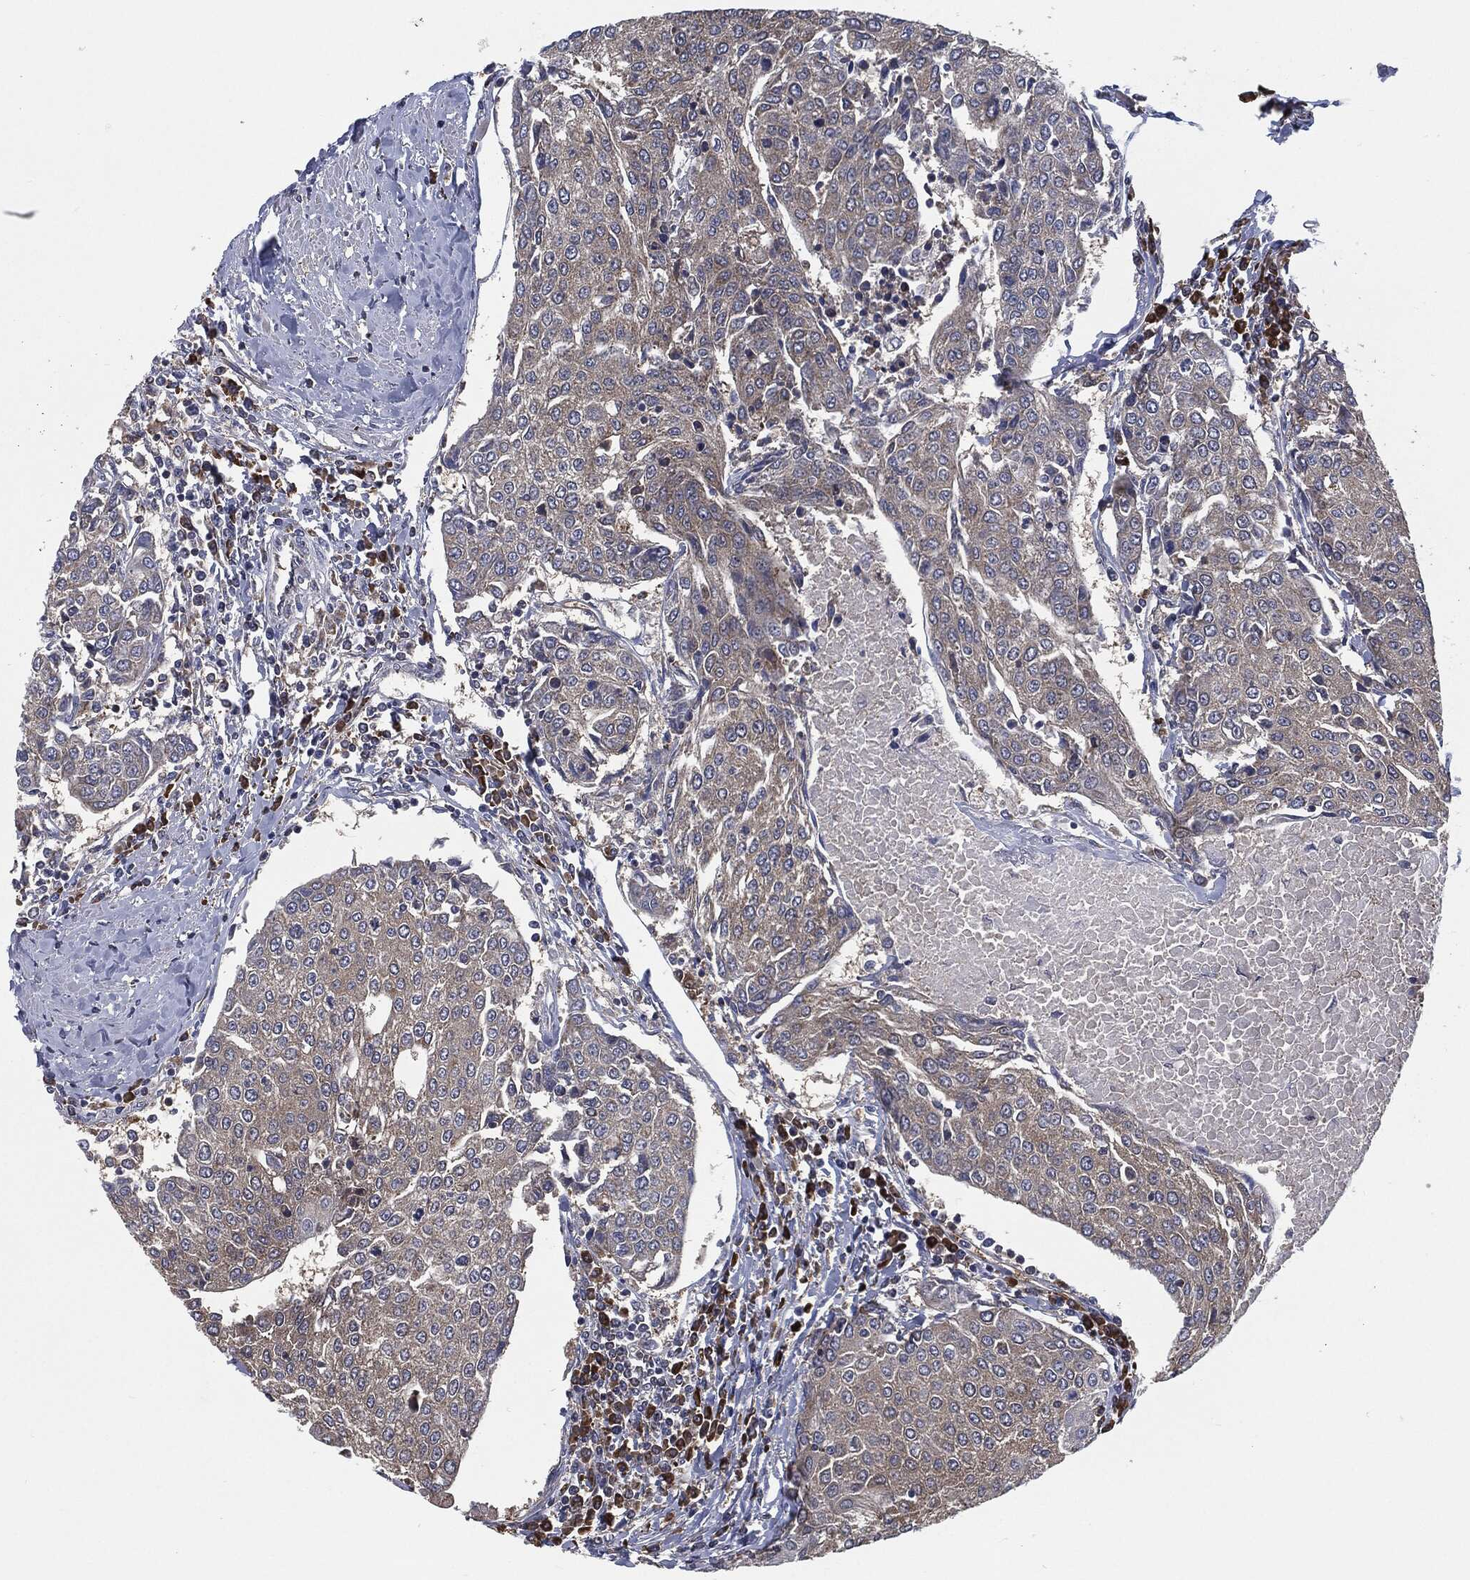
{"staining": {"intensity": "weak", "quantity": "<25%", "location": "cytoplasmic/membranous"}, "tissue": "urothelial cancer", "cell_type": "Tumor cells", "image_type": "cancer", "snomed": [{"axis": "morphology", "description": "Urothelial carcinoma, High grade"}, {"axis": "topography", "description": "Urinary bladder"}], "caption": "A high-resolution micrograph shows immunohistochemistry staining of urothelial carcinoma (high-grade), which shows no significant expression in tumor cells.", "gene": "PRDX4", "patient": {"sex": "female", "age": 85}}